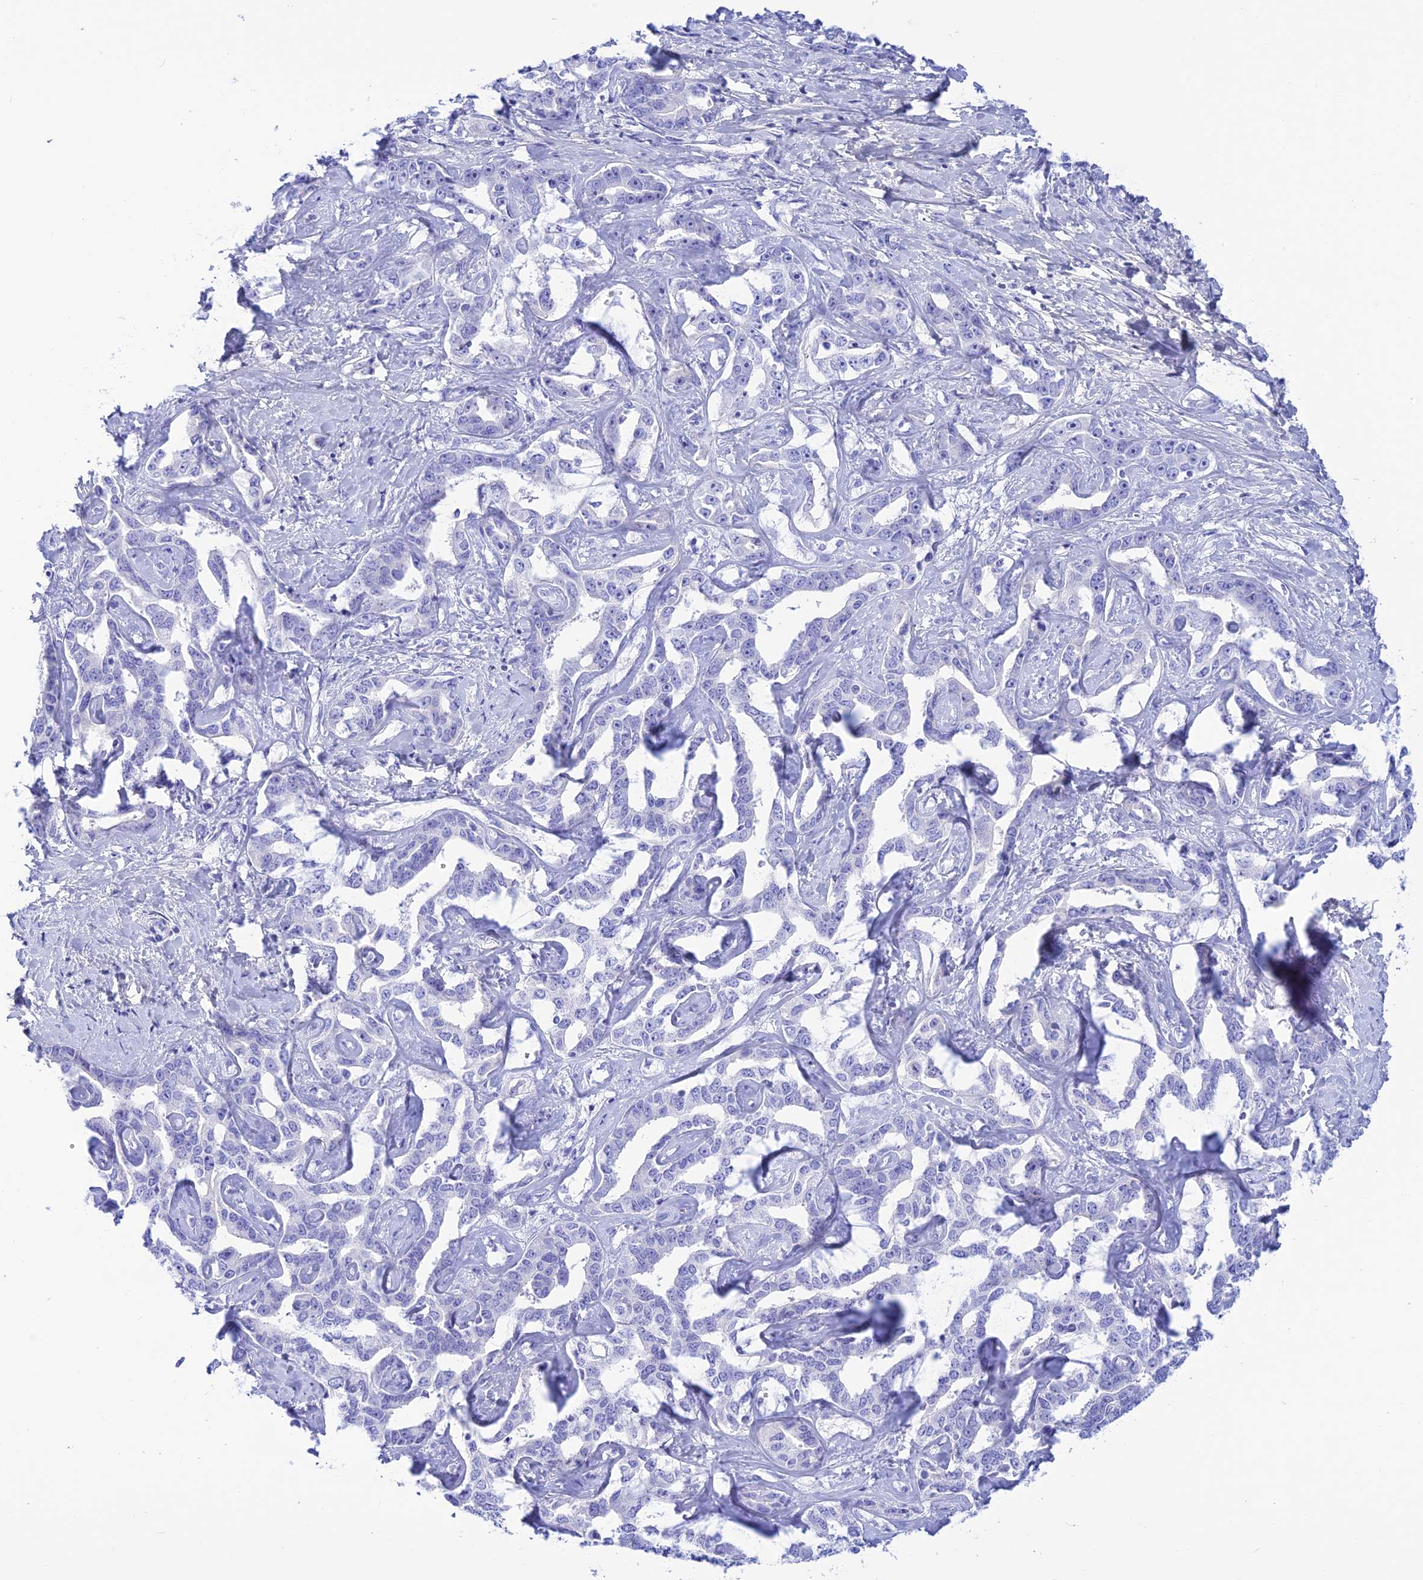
{"staining": {"intensity": "negative", "quantity": "none", "location": "none"}, "tissue": "liver cancer", "cell_type": "Tumor cells", "image_type": "cancer", "snomed": [{"axis": "morphology", "description": "Cholangiocarcinoma"}, {"axis": "topography", "description": "Liver"}], "caption": "This micrograph is of liver cancer stained with IHC to label a protein in brown with the nuclei are counter-stained blue. There is no staining in tumor cells.", "gene": "PRNP", "patient": {"sex": "male", "age": 59}}